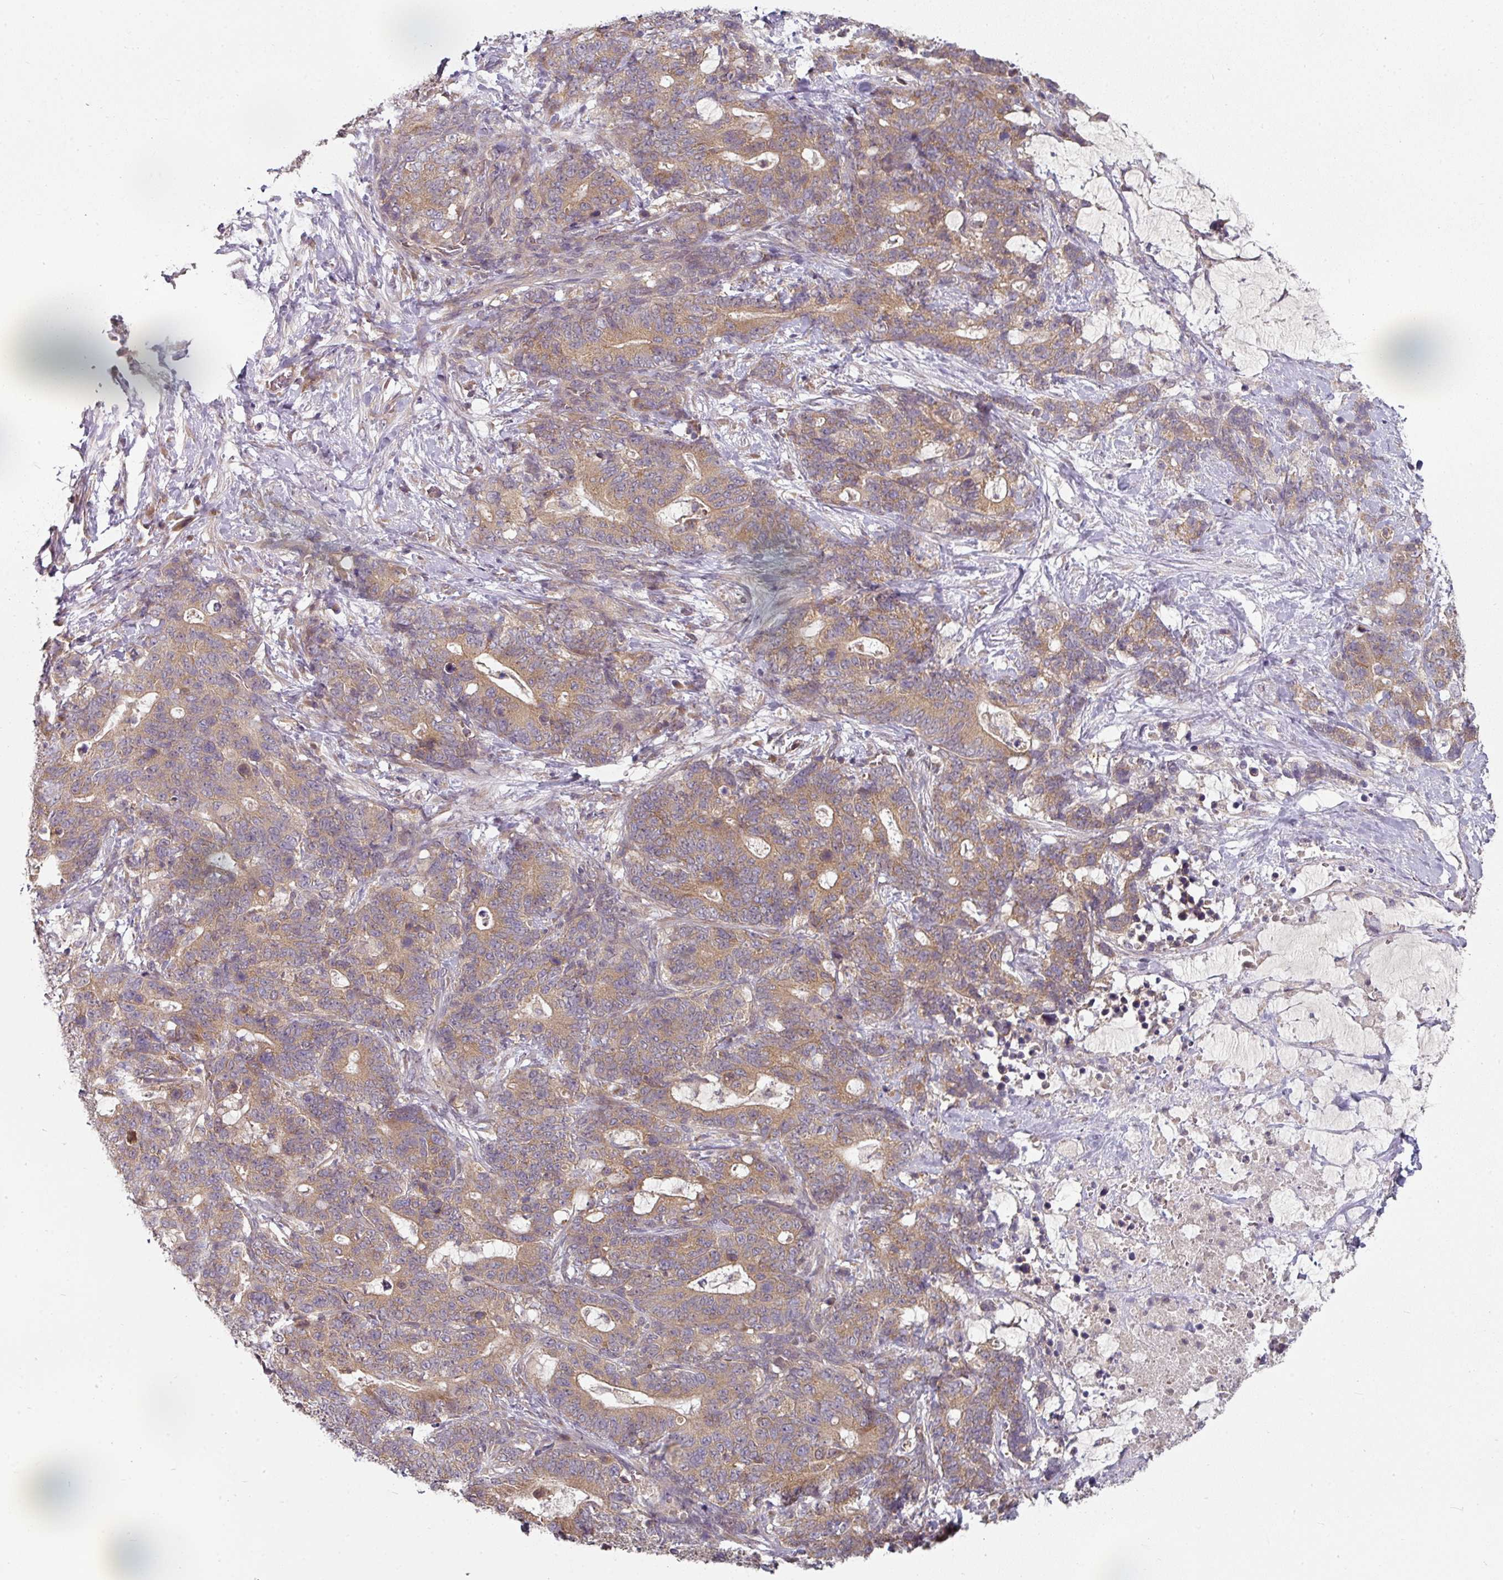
{"staining": {"intensity": "moderate", "quantity": ">75%", "location": "cytoplasmic/membranous"}, "tissue": "stomach cancer", "cell_type": "Tumor cells", "image_type": "cancer", "snomed": [{"axis": "morphology", "description": "Normal tissue, NOS"}, {"axis": "morphology", "description": "Adenocarcinoma, NOS"}, {"axis": "topography", "description": "Stomach"}], "caption": "Human stomach adenocarcinoma stained with a protein marker displays moderate staining in tumor cells.", "gene": "MAP2K2", "patient": {"sex": "female", "age": 64}}